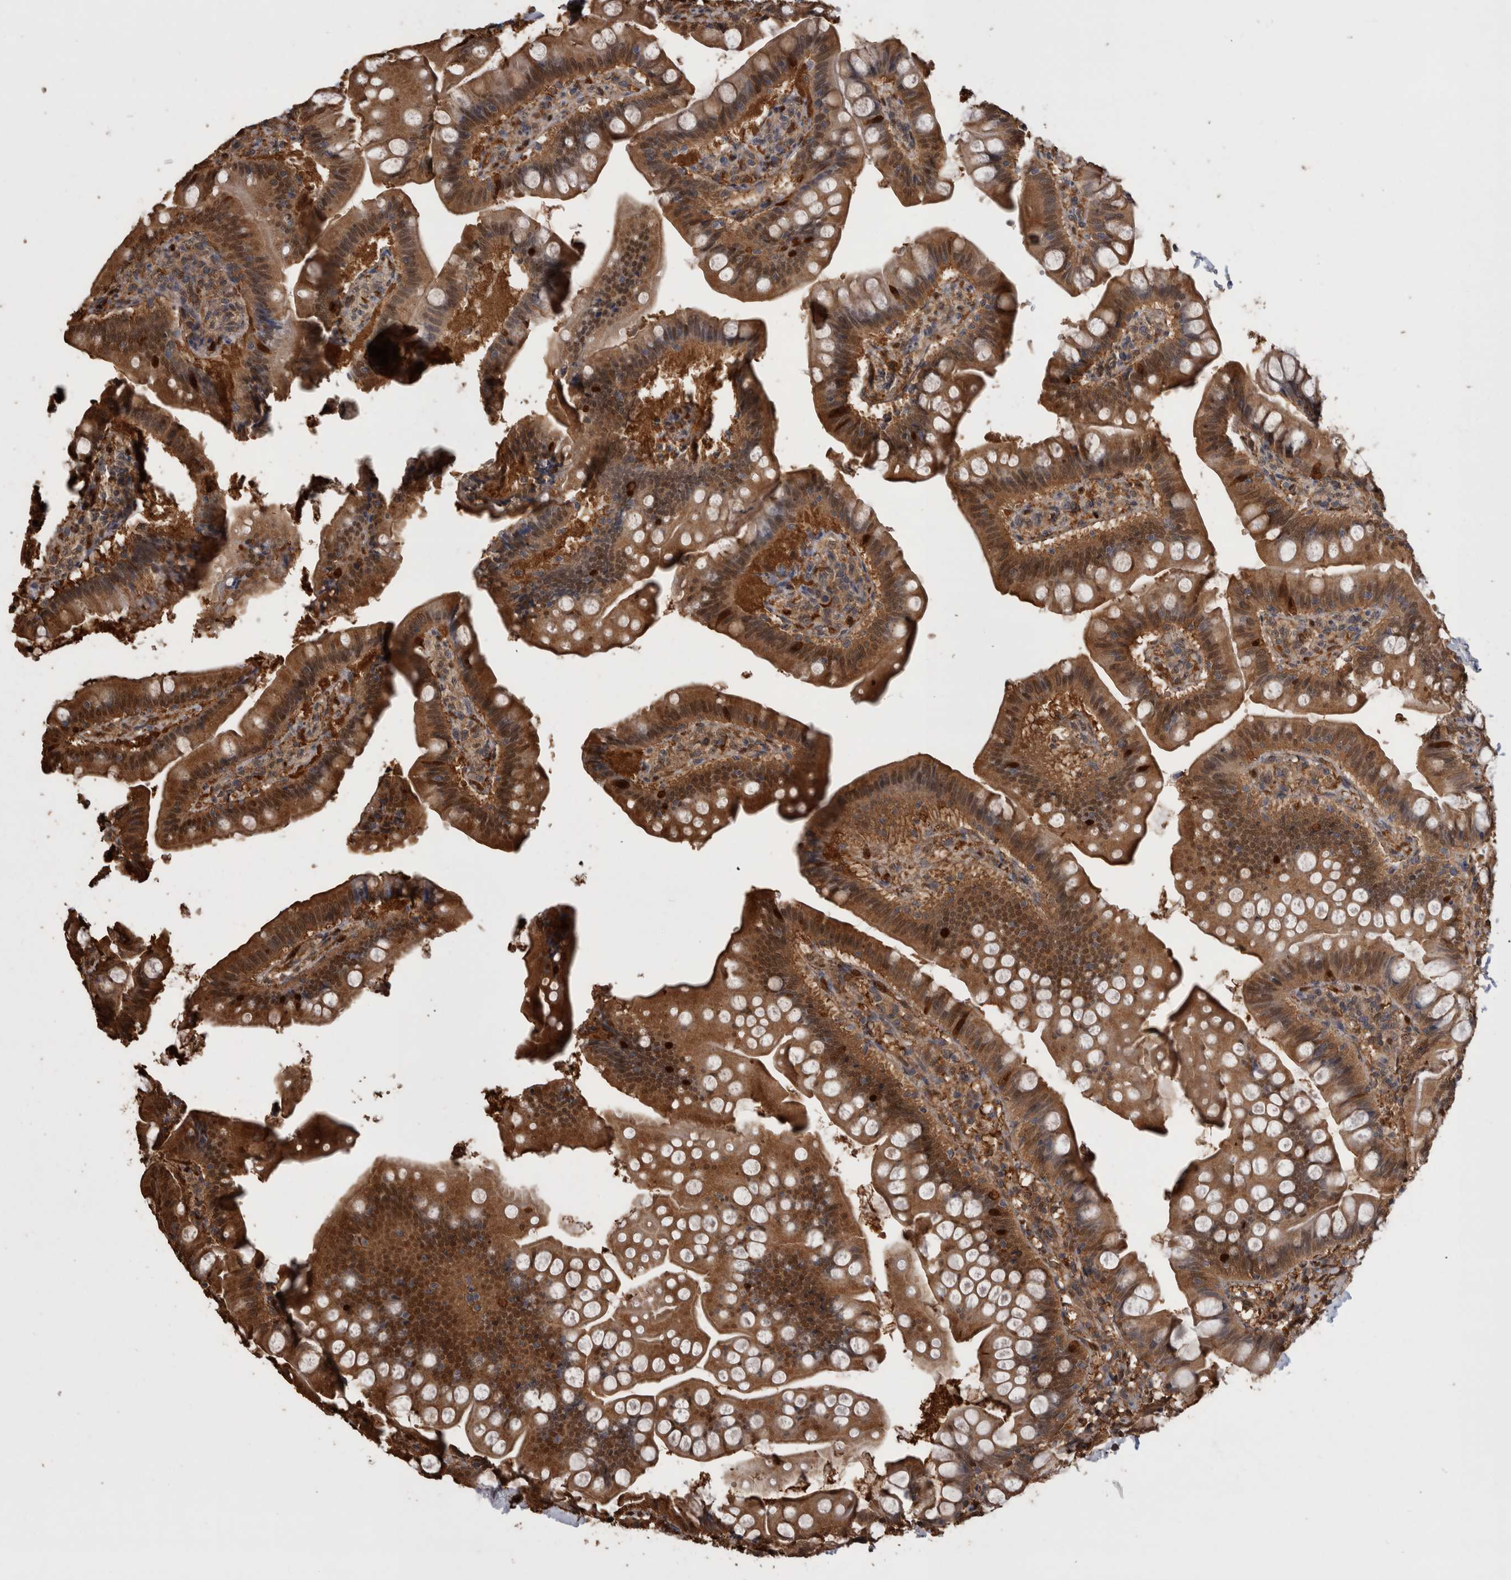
{"staining": {"intensity": "strong", "quantity": ">75%", "location": "cytoplasmic/membranous,nuclear"}, "tissue": "small intestine", "cell_type": "Glandular cells", "image_type": "normal", "snomed": [{"axis": "morphology", "description": "Normal tissue, NOS"}, {"axis": "topography", "description": "Small intestine"}], "caption": "Glandular cells exhibit high levels of strong cytoplasmic/membranous,nuclear staining in approximately >75% of cells in unremarkable small intestine. (DAB (3,3'-diaminobenzidine) = brown stain, brightfield microscopy at high magnification).", "gene": "LXN", "patient": {"sex": "male", "age": 7}}